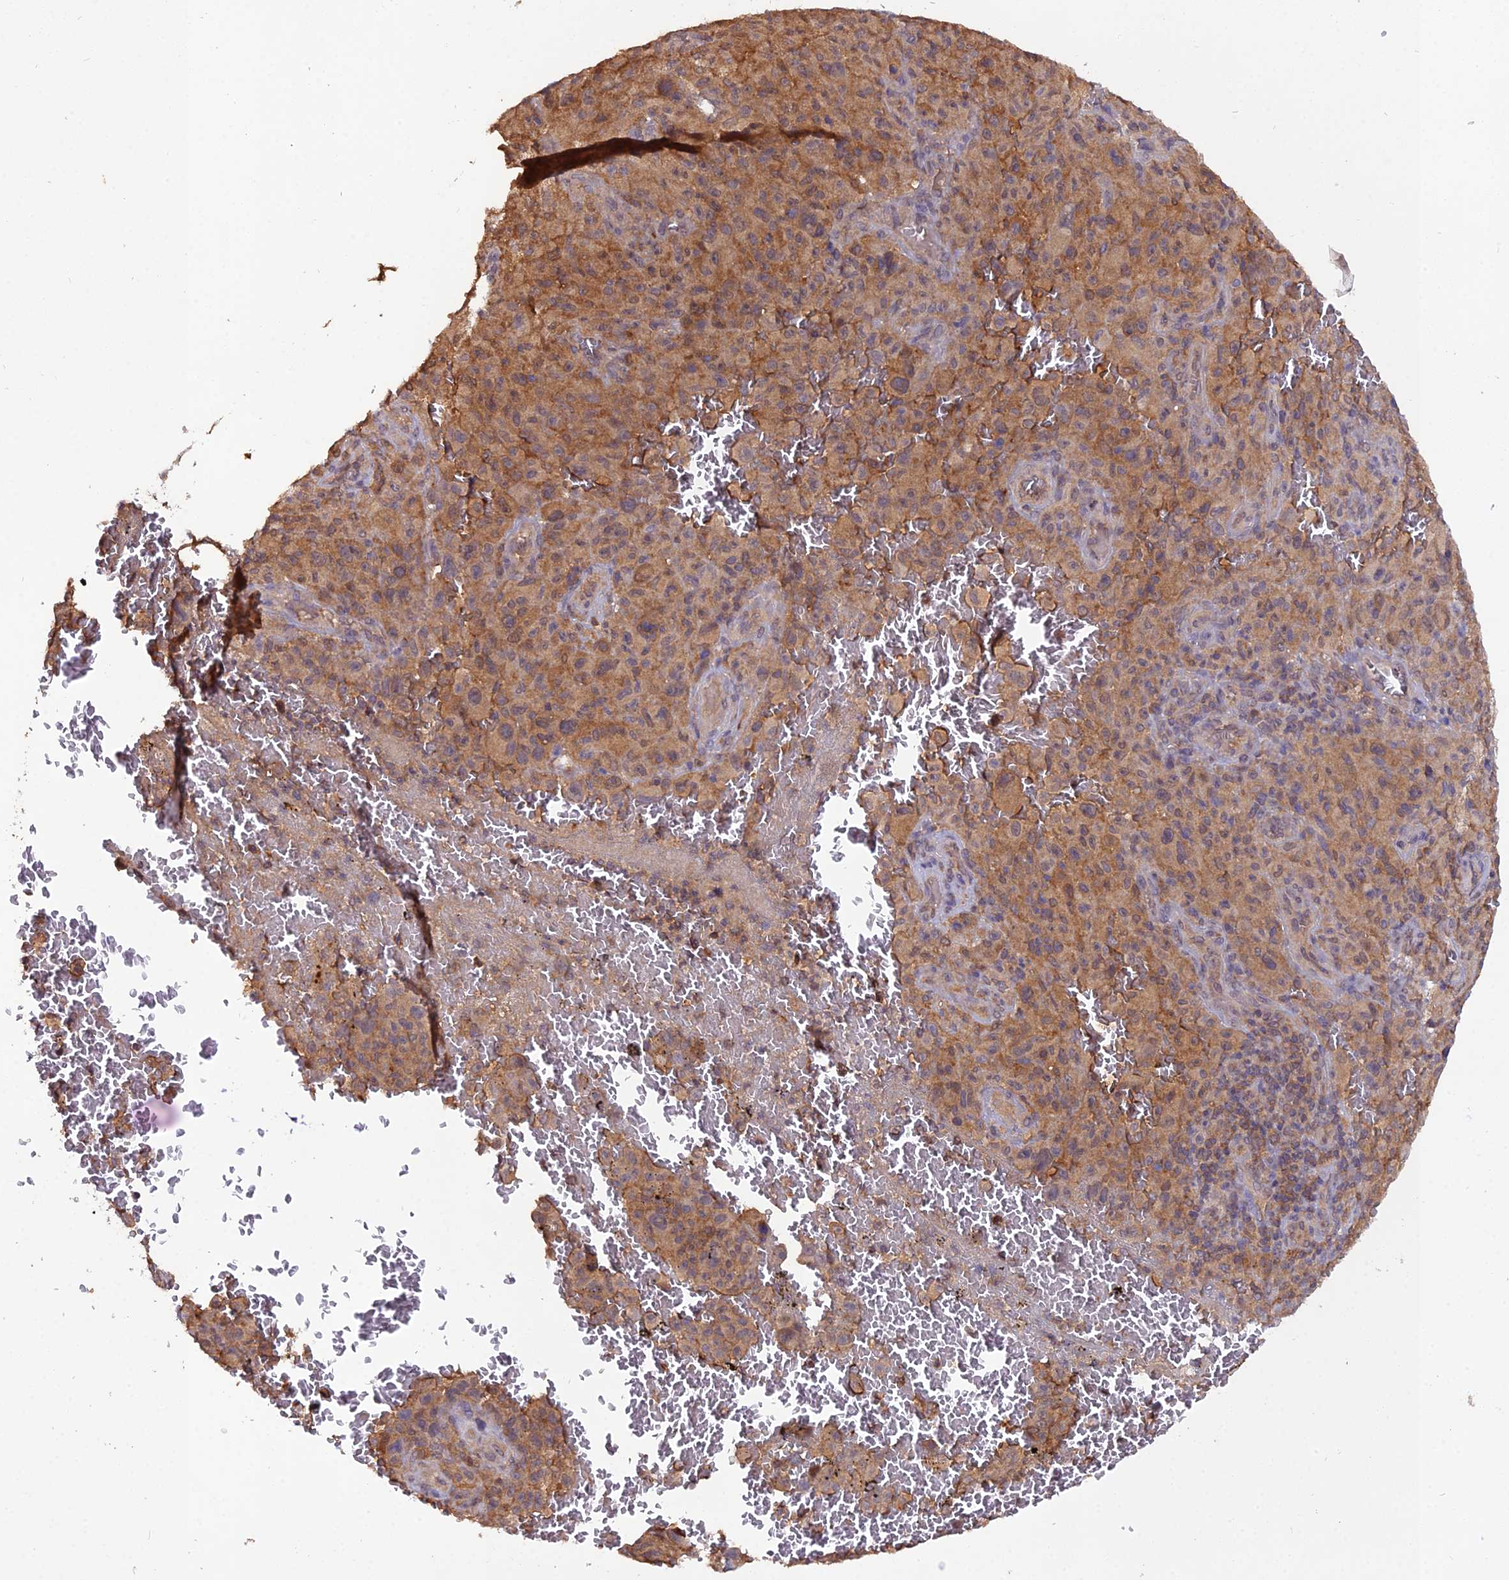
{"staining": {"intensity": "moderate", "quantity": ">75%", "location": "cytoplasmic/membranous"}, "tissue": "melanoma", "cell_type": "Tumor cells", "image_type": "cancer", "snomed": [{"axis": "morphology", "description": "Malignant melanoma, NOS"}, {"axis": "topography", "description": "Skin"}], "caption": "DAB immunohistochemical staining of malignant melanoma reveals moderate cytoplasmic/membranous protein positivity in about >75% of tumor cells. (DAB (3,3'-diaminobenzidine) IHC with brightfield microscopy, high magnification).", "gene": "TMEM258", "patient": {"sex": "female", "age": 82}}